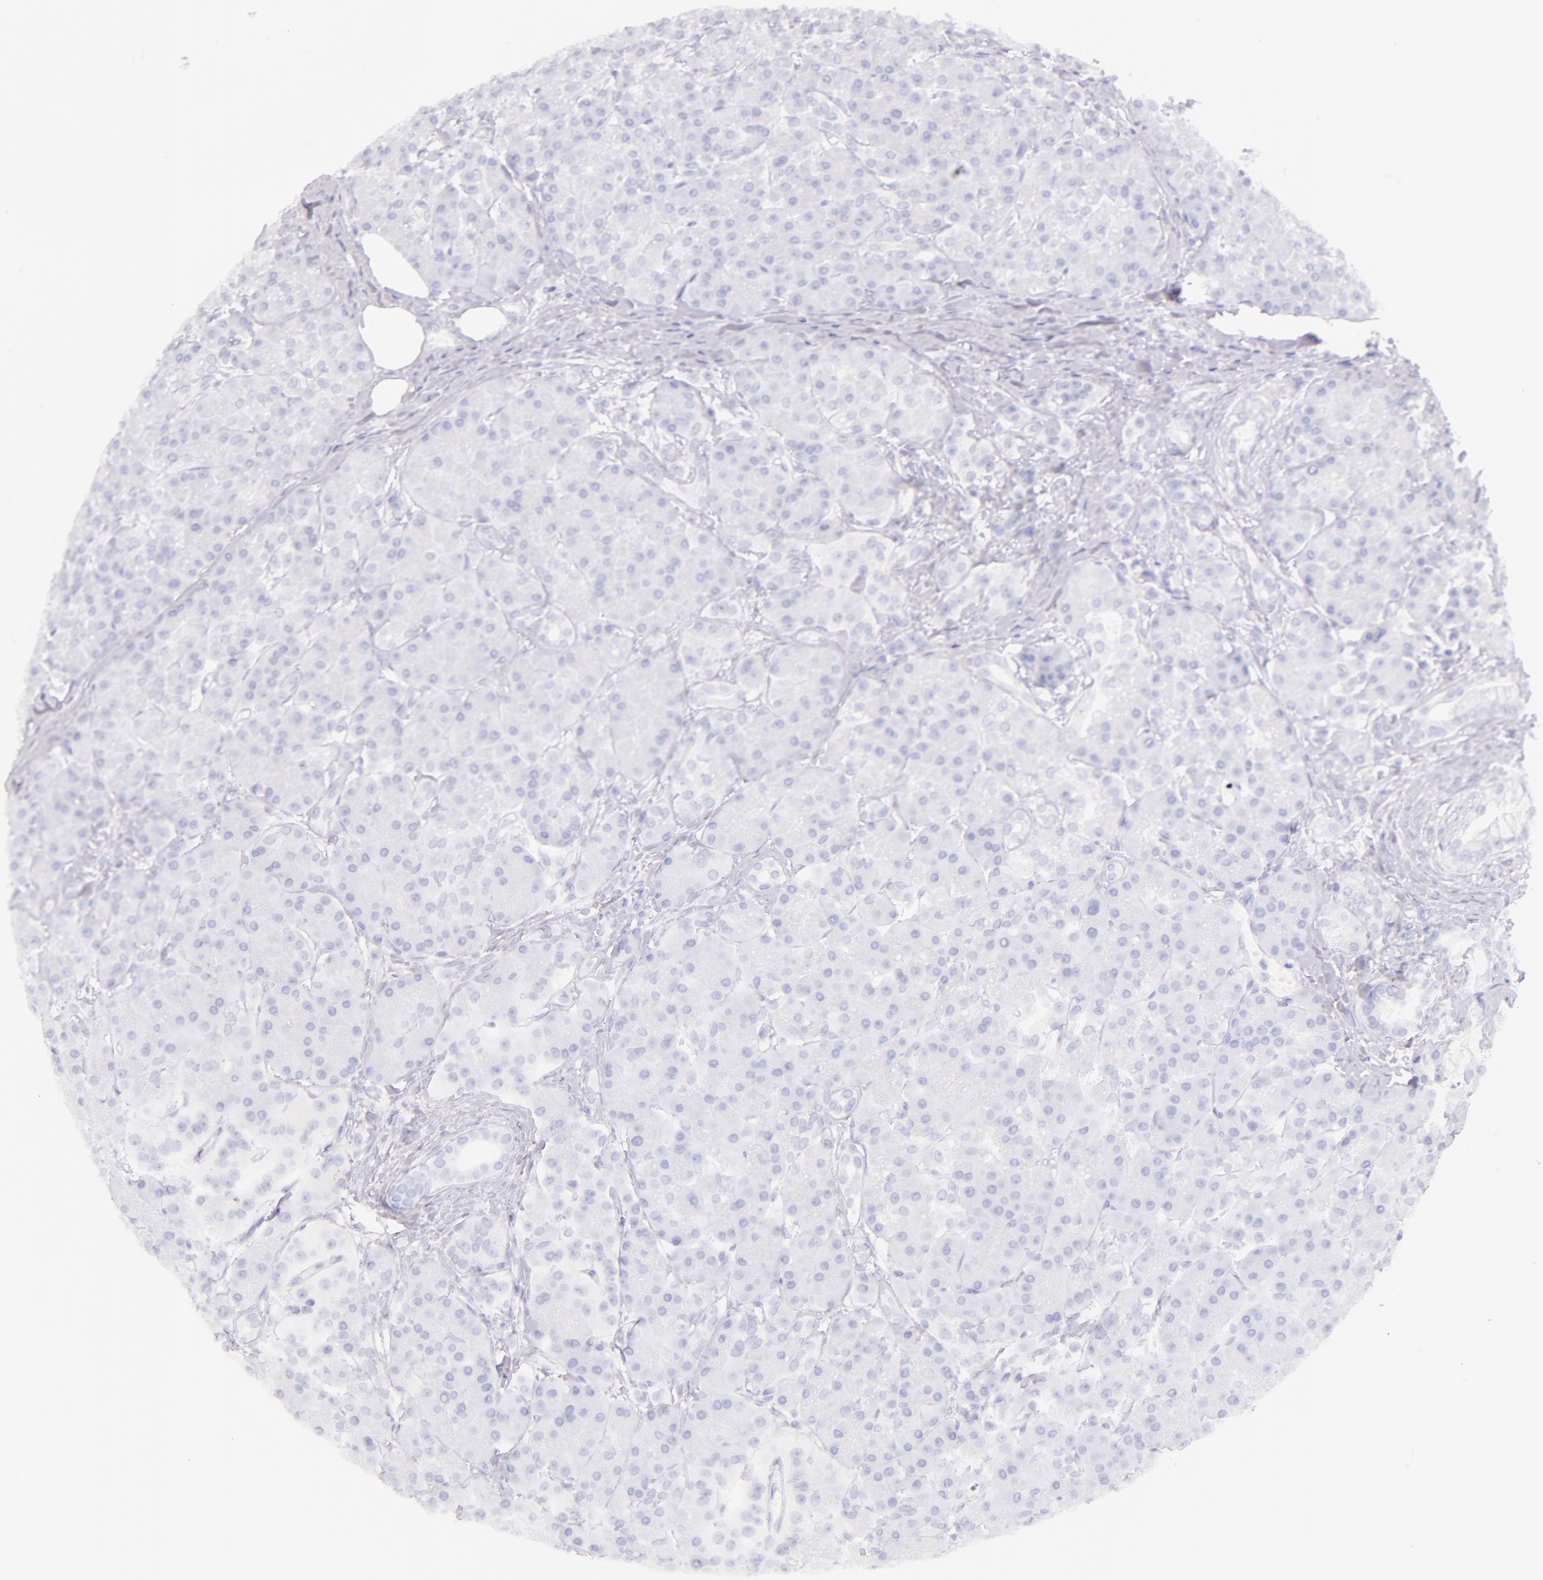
{"staining": {"intensity": "negative", "quantity": "none", "location": "none"}, "tissue": "pancreas", "cell_type": "Exocrine glandular cells", "image_type": "normal", "snomed": [{"axis": "morphology", "description": "Normal tissue, NOS"}, {"axis": "topography", "description": "Pancreas"}], "caption": "The histopathology image demonstrates no significant expression in exocrine glandular cells of pancreas. The staining was performed using DAB (3,3'-diaminobenzidine) to visualize the protein expression in brown, while the nuclei were stained in blue with hematoxylin (Magnification: 20x).", "gene": "CD44", "patient": {"sex": "male", "age": 73}}